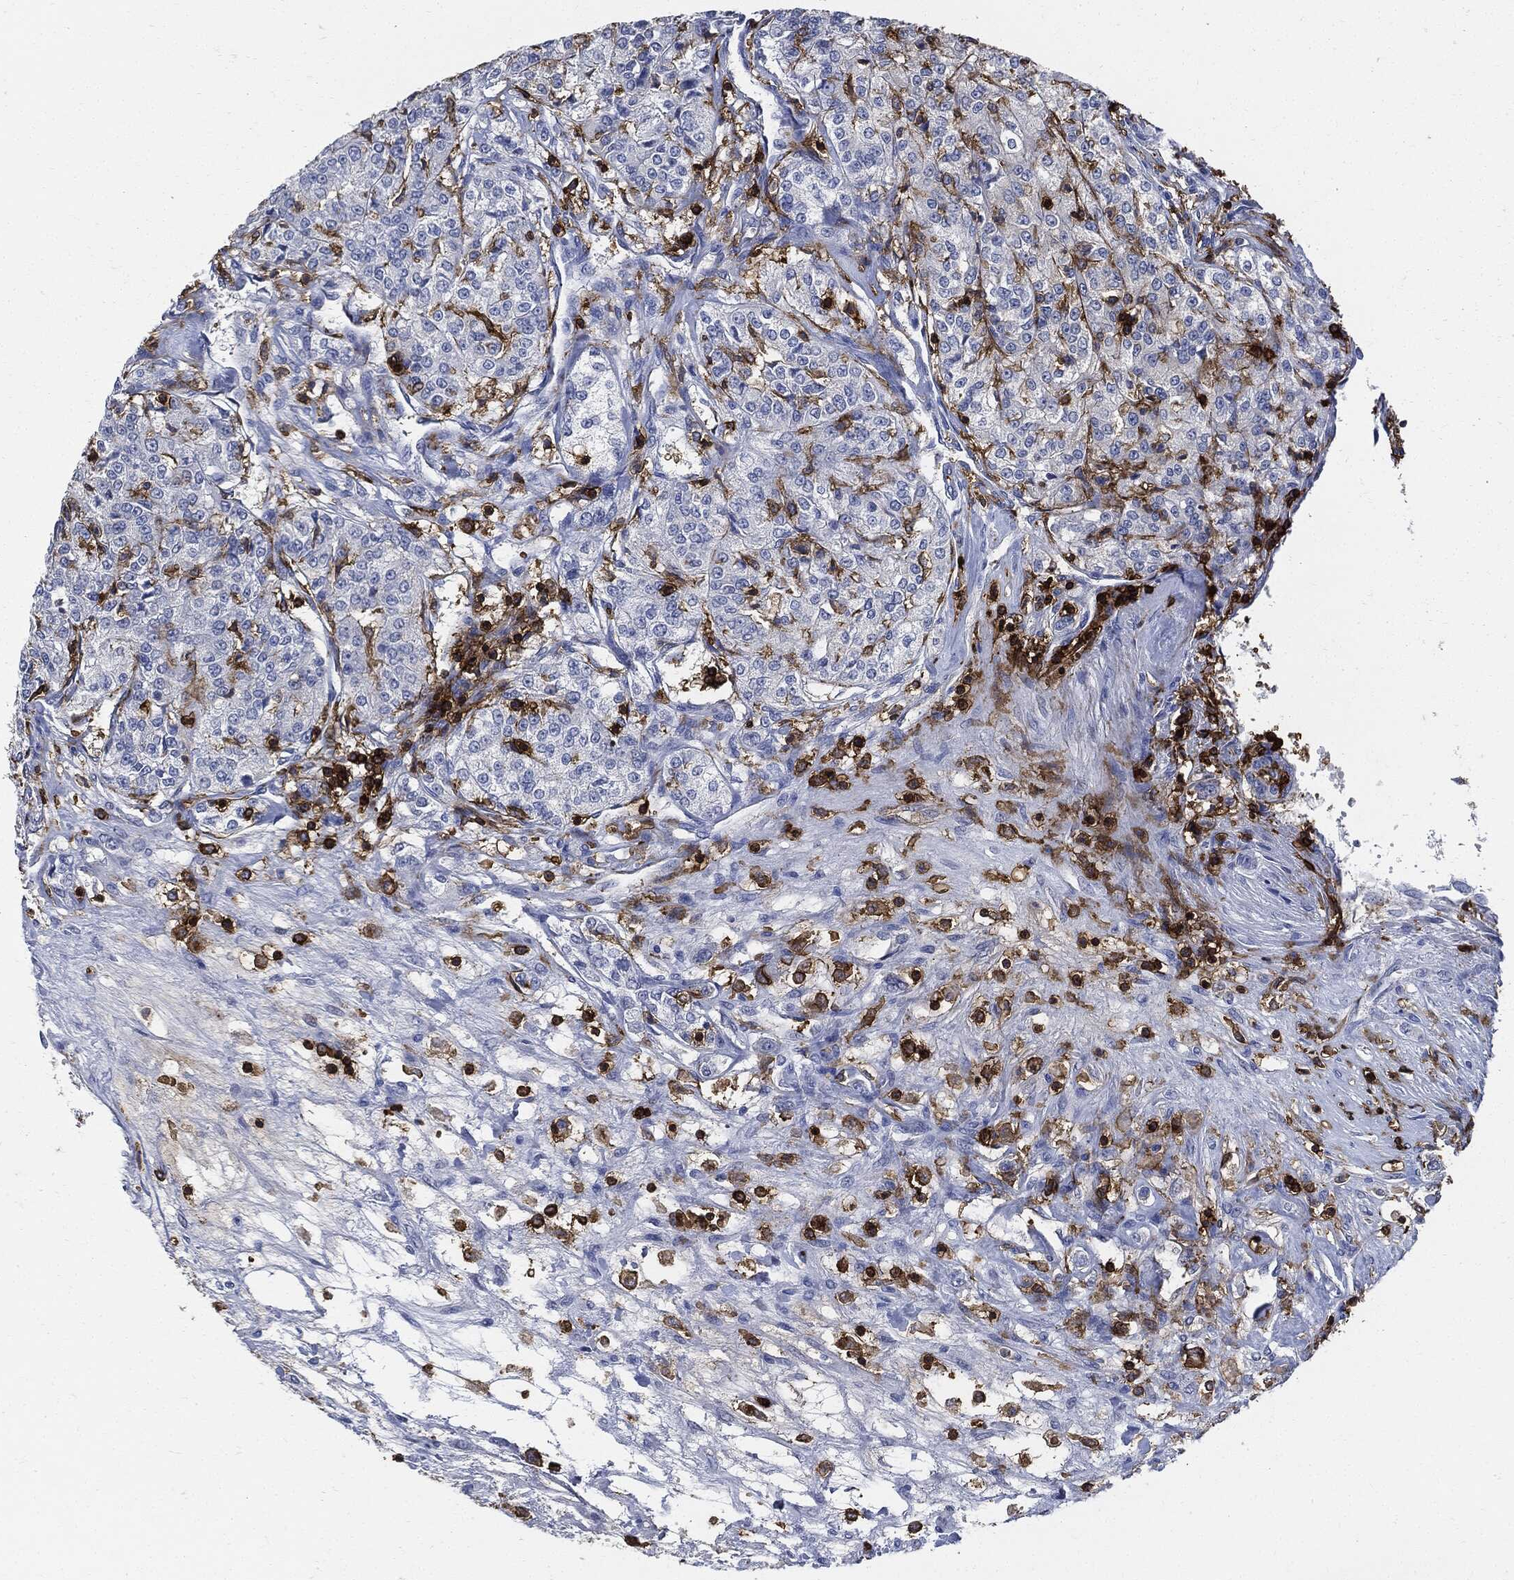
{"staining": {"intensity": "negative", "quantity": "none", "location": "none"}, "tissue": "renal cancer", "cell_type": "Tumor cells", "image_type": "cancer", "snomed": [{"axis": "morphology", "description": "Adenocarcinoma, NOS"}, {"axis": "topography", "description": "Kidney"}], "caption": "There is no significant staining in tumor cells of renal cancer.", "gene": "PTPRC", "patient": {"sex": "female", "age": 63}}